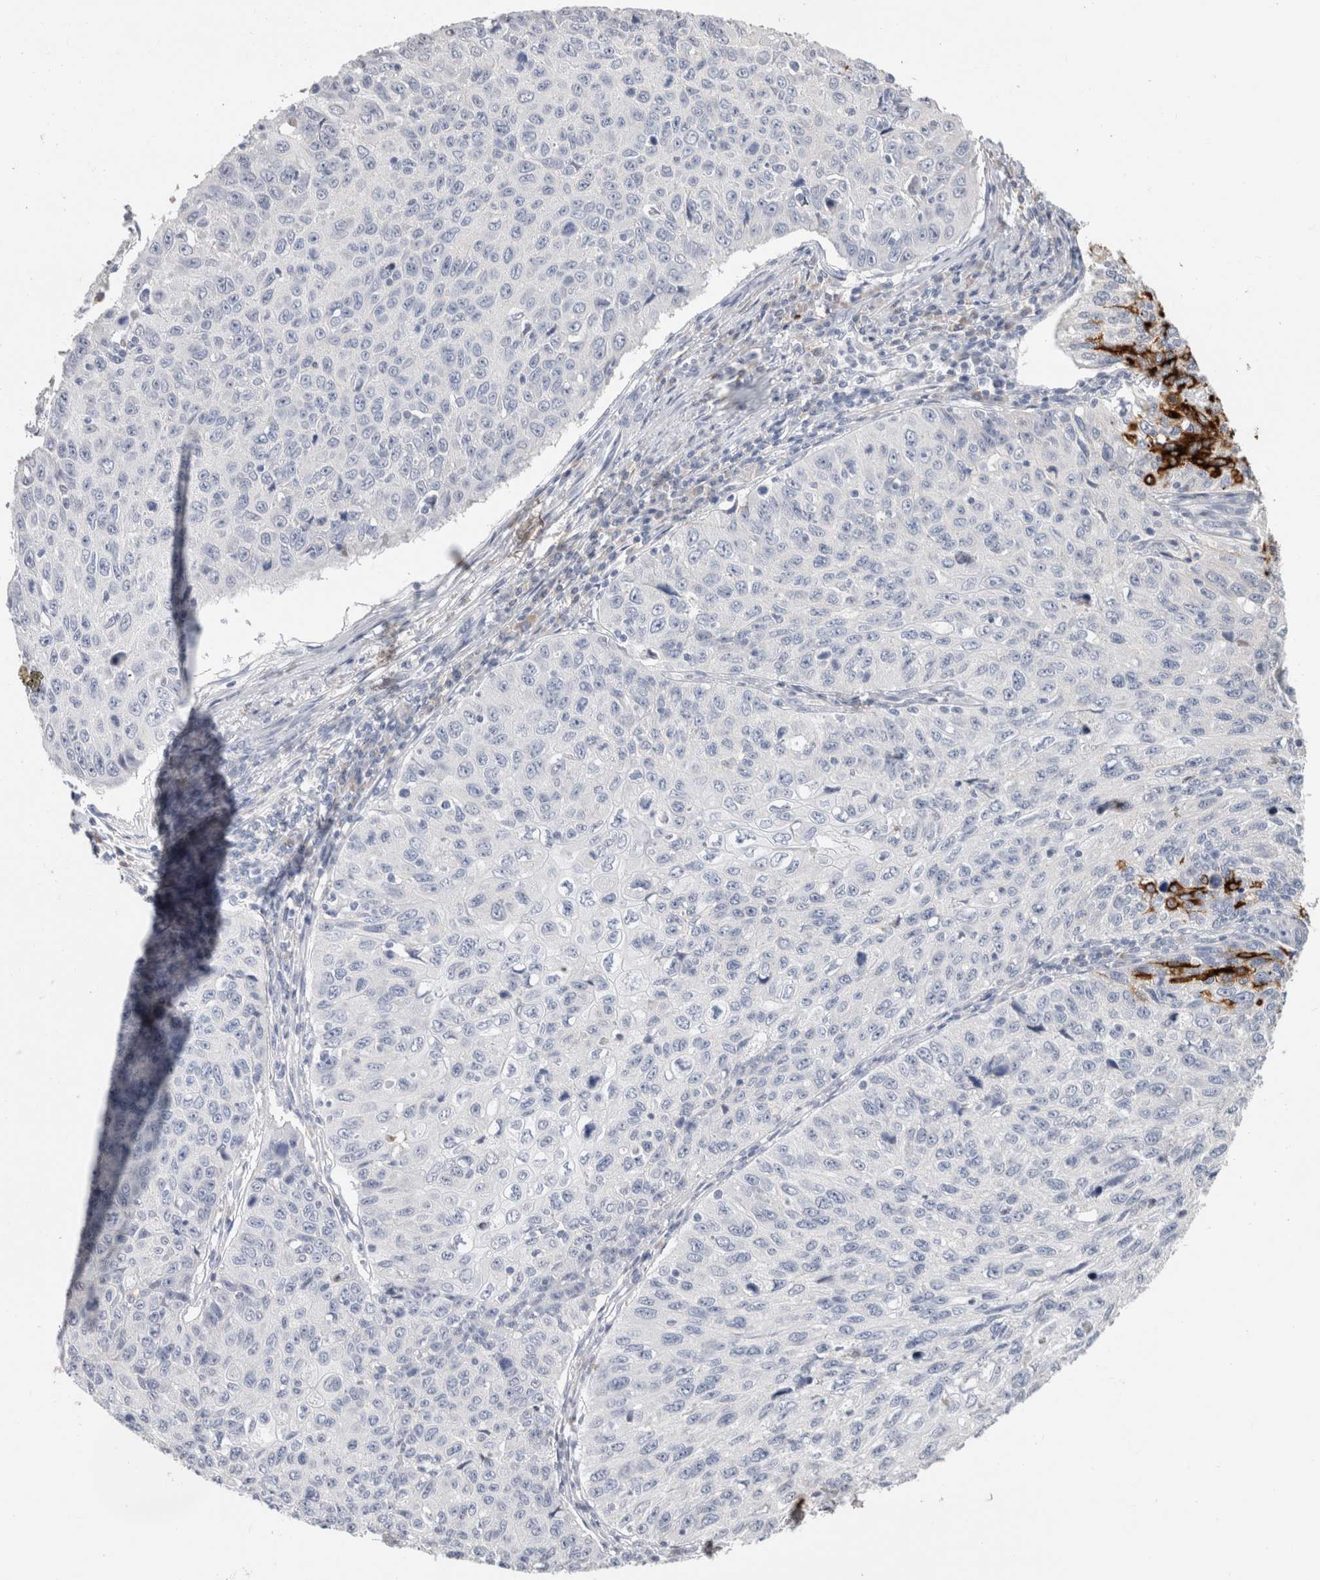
{"staining": {"intensity": "negative", "quantity": "none", "location": "none"}, "tissue": "cervical cancer", "cell_type": "Tumor cells", "image_type": "cancer", "snomed": [{"axis": "morphology", "description": "Squamous cell carcinoma, NOS"}, {"axis": "topography", "description": "Cervix"}], "caption": "Human cervical cancer stained for a protein using IHC reveals no staining in tumor cells.", "gene": "SCGB1A1", "patient": {"sex": "female", "age": 53}}